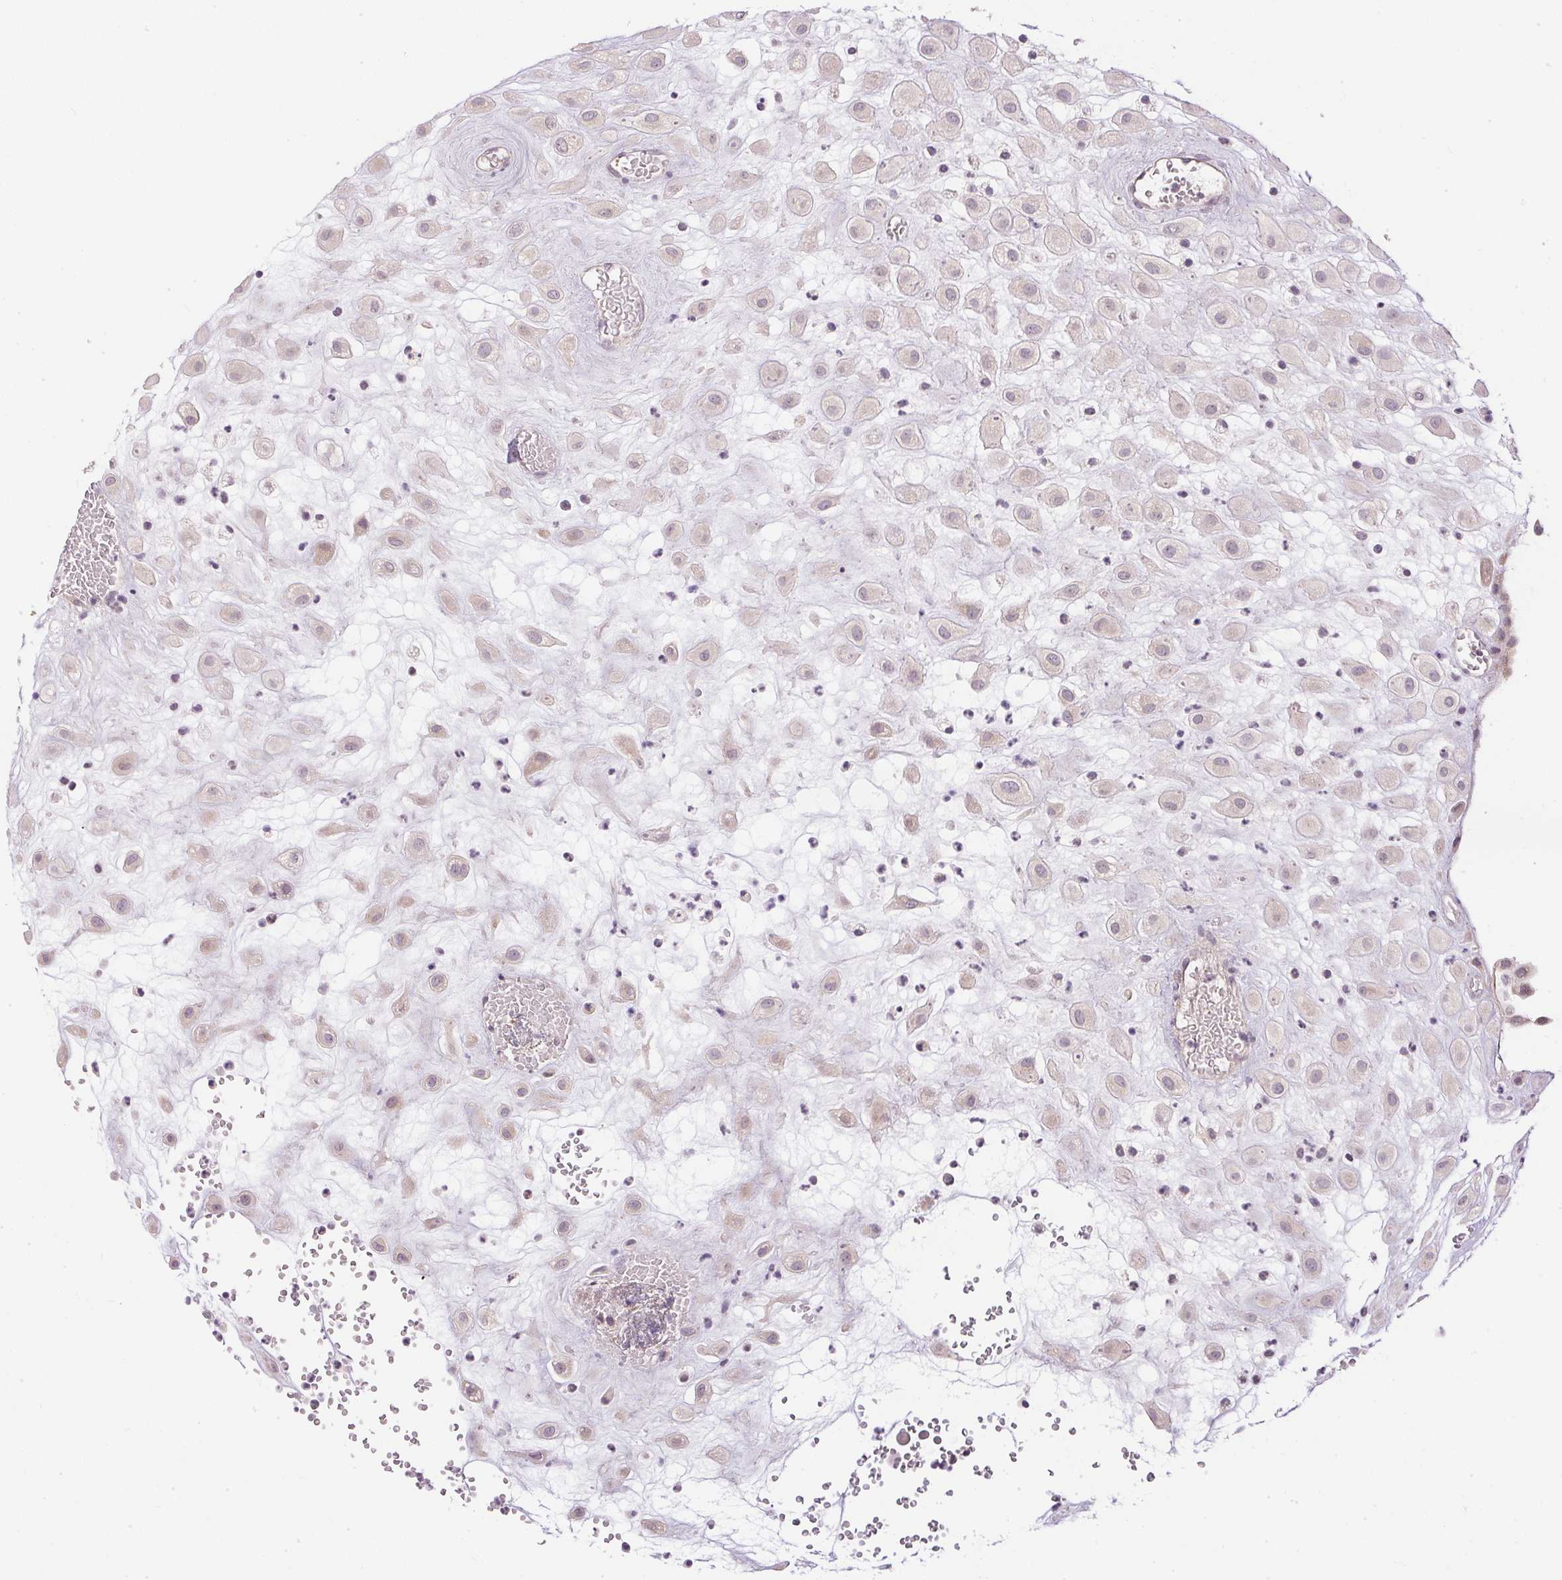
{"staining": {"intensity": "weak", "quantity": "<25%", "location": "cytoplasmic/membranous"}, "tissue": "placenta", "cell_type": "Decidual cells", "image_type": "normal", "snomed": [{"axis": "morphology", "description": "Normal tissue, NOS"}, {"axis": "topography", "description": "Placenta"}], "caption": "This is an immunohistochemistry (IHC) micrograph of normal human placenta. There is no expression in decidual cells.", "gene": "TTC23L", "patient": {"sex": "female", "age": 24}}